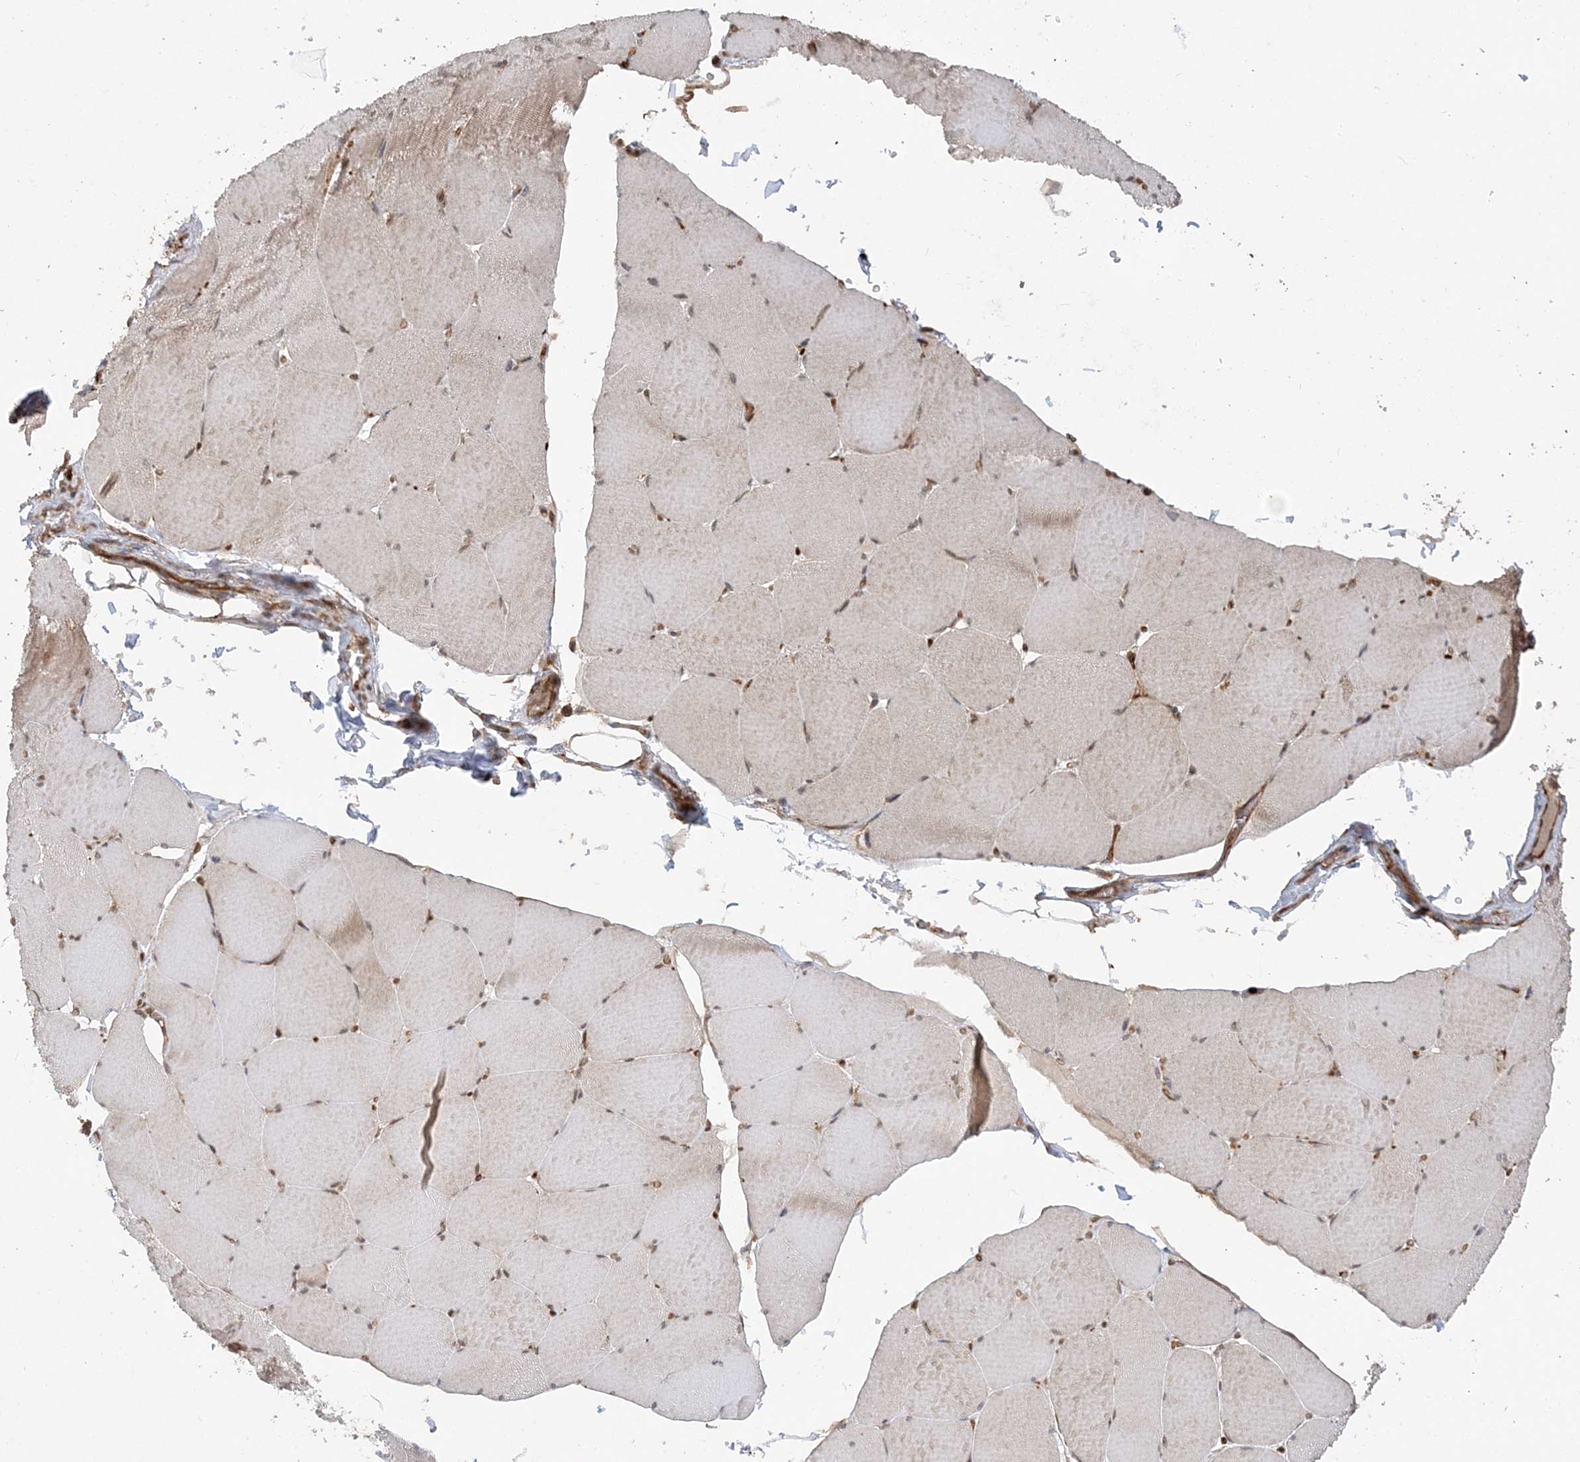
{"staining": {"intensity": "weak", "quantity": "25%-75%", "location": "cytoplasmic/membranous"}, "tissue": "skeletal muscle", "cell_type": "Myocytes", "image_type": "normal", "snomed": [{"axis": "morphology", "description": "Normal tissue, NOS"}, {"axis": "topography", "description": "Skeletal muscle"}, {"axis": "topography", "description": "Head-Neck"}], "caption": "Immunohistochemical staining of unremarkable skeletal muscle displays 25%-75% levels of weak cytoplasmic/membranous protein staining in approximately 25%-75% of myocytes.", "gene": "HERPUD1", "patient": {"sex": "male", "age": 66}}